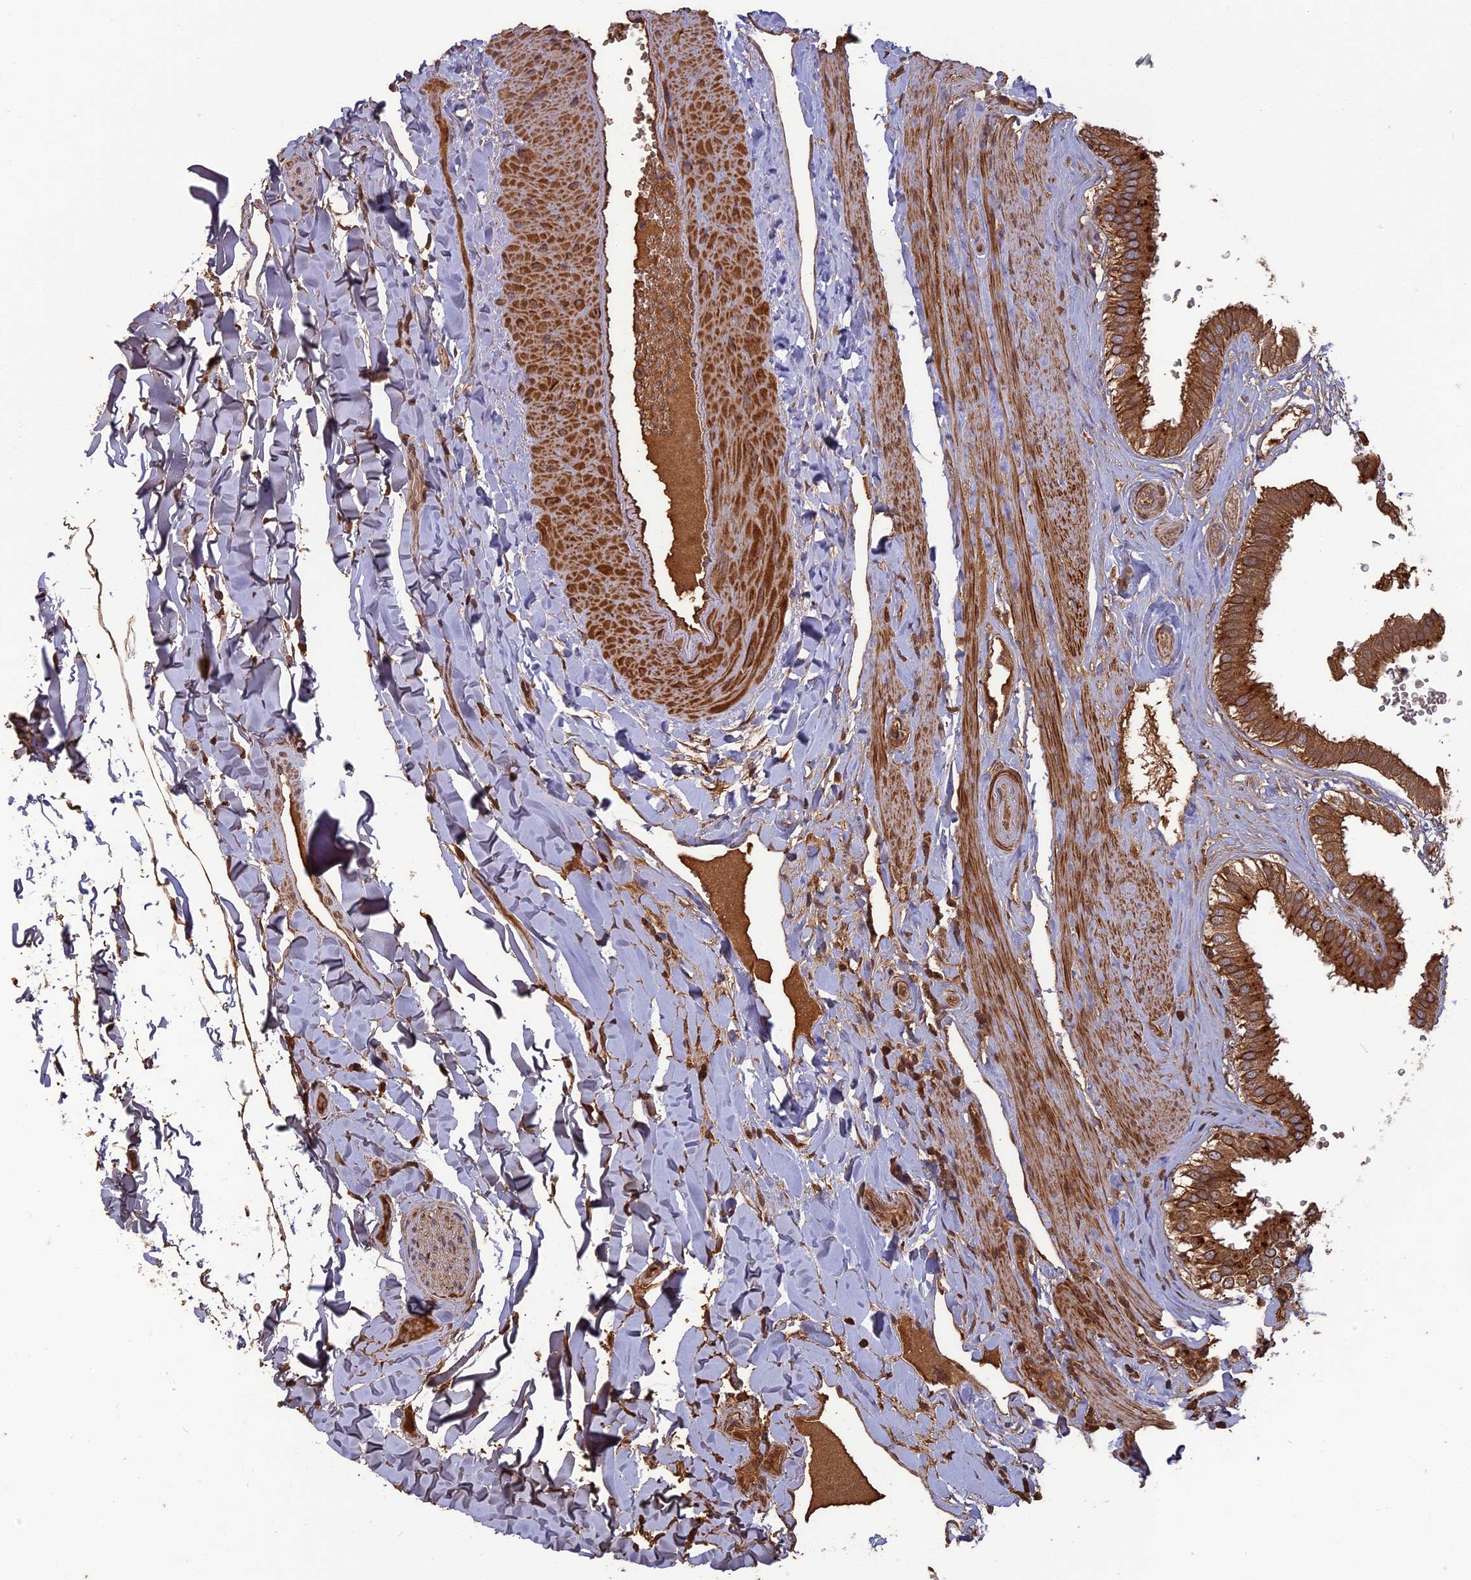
{"staining": {"intensity": "strong", "quantity": ">75%", "location": "cytoplasmic/membranous"}, "tissue": "gallbladder", "cell_type": "Glandular cells", "image_type": "normal", "snomed": [{"axis": "morphology", "description": "Normal tissue, NOS"}, {"axis": "topography", "description": "Gallbladder"}], "caption": "Human gallbladder stained for a protein (brown) displays strong cytoplasmic/membranous positive positivity in about >75% of glandular cells.", "gene": "ERMAP", "patient": {"sex": "female", "age": 61}}